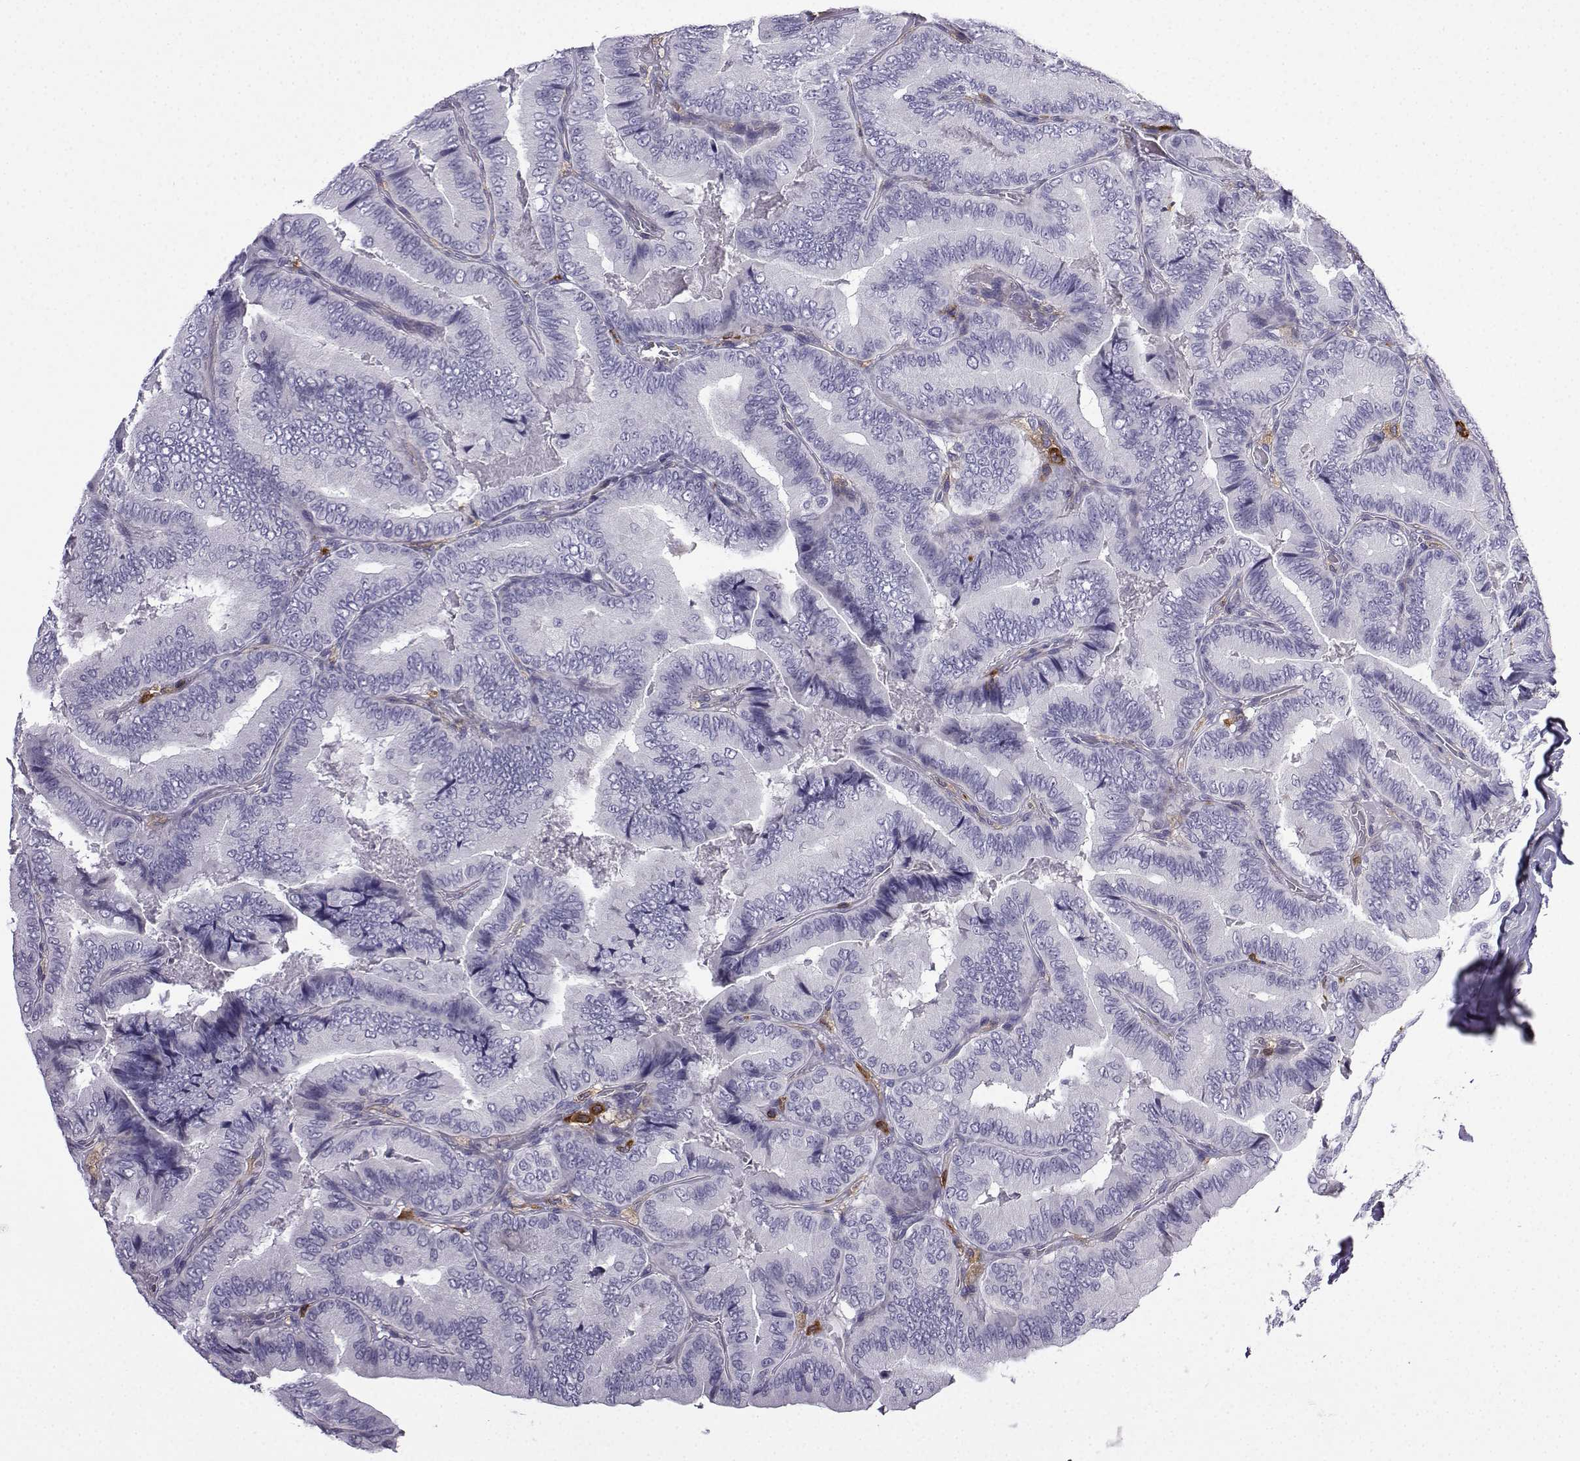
{"staining": {"intensity": "negative", "quantity": "none", "location": "none"}, "tissue": "thyroid cancer", "cell_type": "Tumor cells", "image_type": "cancer", "snomed": [{"axis": "morphology", "description": "Papillary adenocarcinoma, NOS"}, {"axis": "topography", "description": "Thyroid gland"}], "caption": "Immunohistochemistry (IHC) micrograph of thyroid cancer (papillary adenocarcinoma) stained for a protein (brown), which demonstrates no expression in tumor cells. Nuclei are stained in blue.", "gene": "DOCK10", "patient": {"sex": "male", "age": 61}}